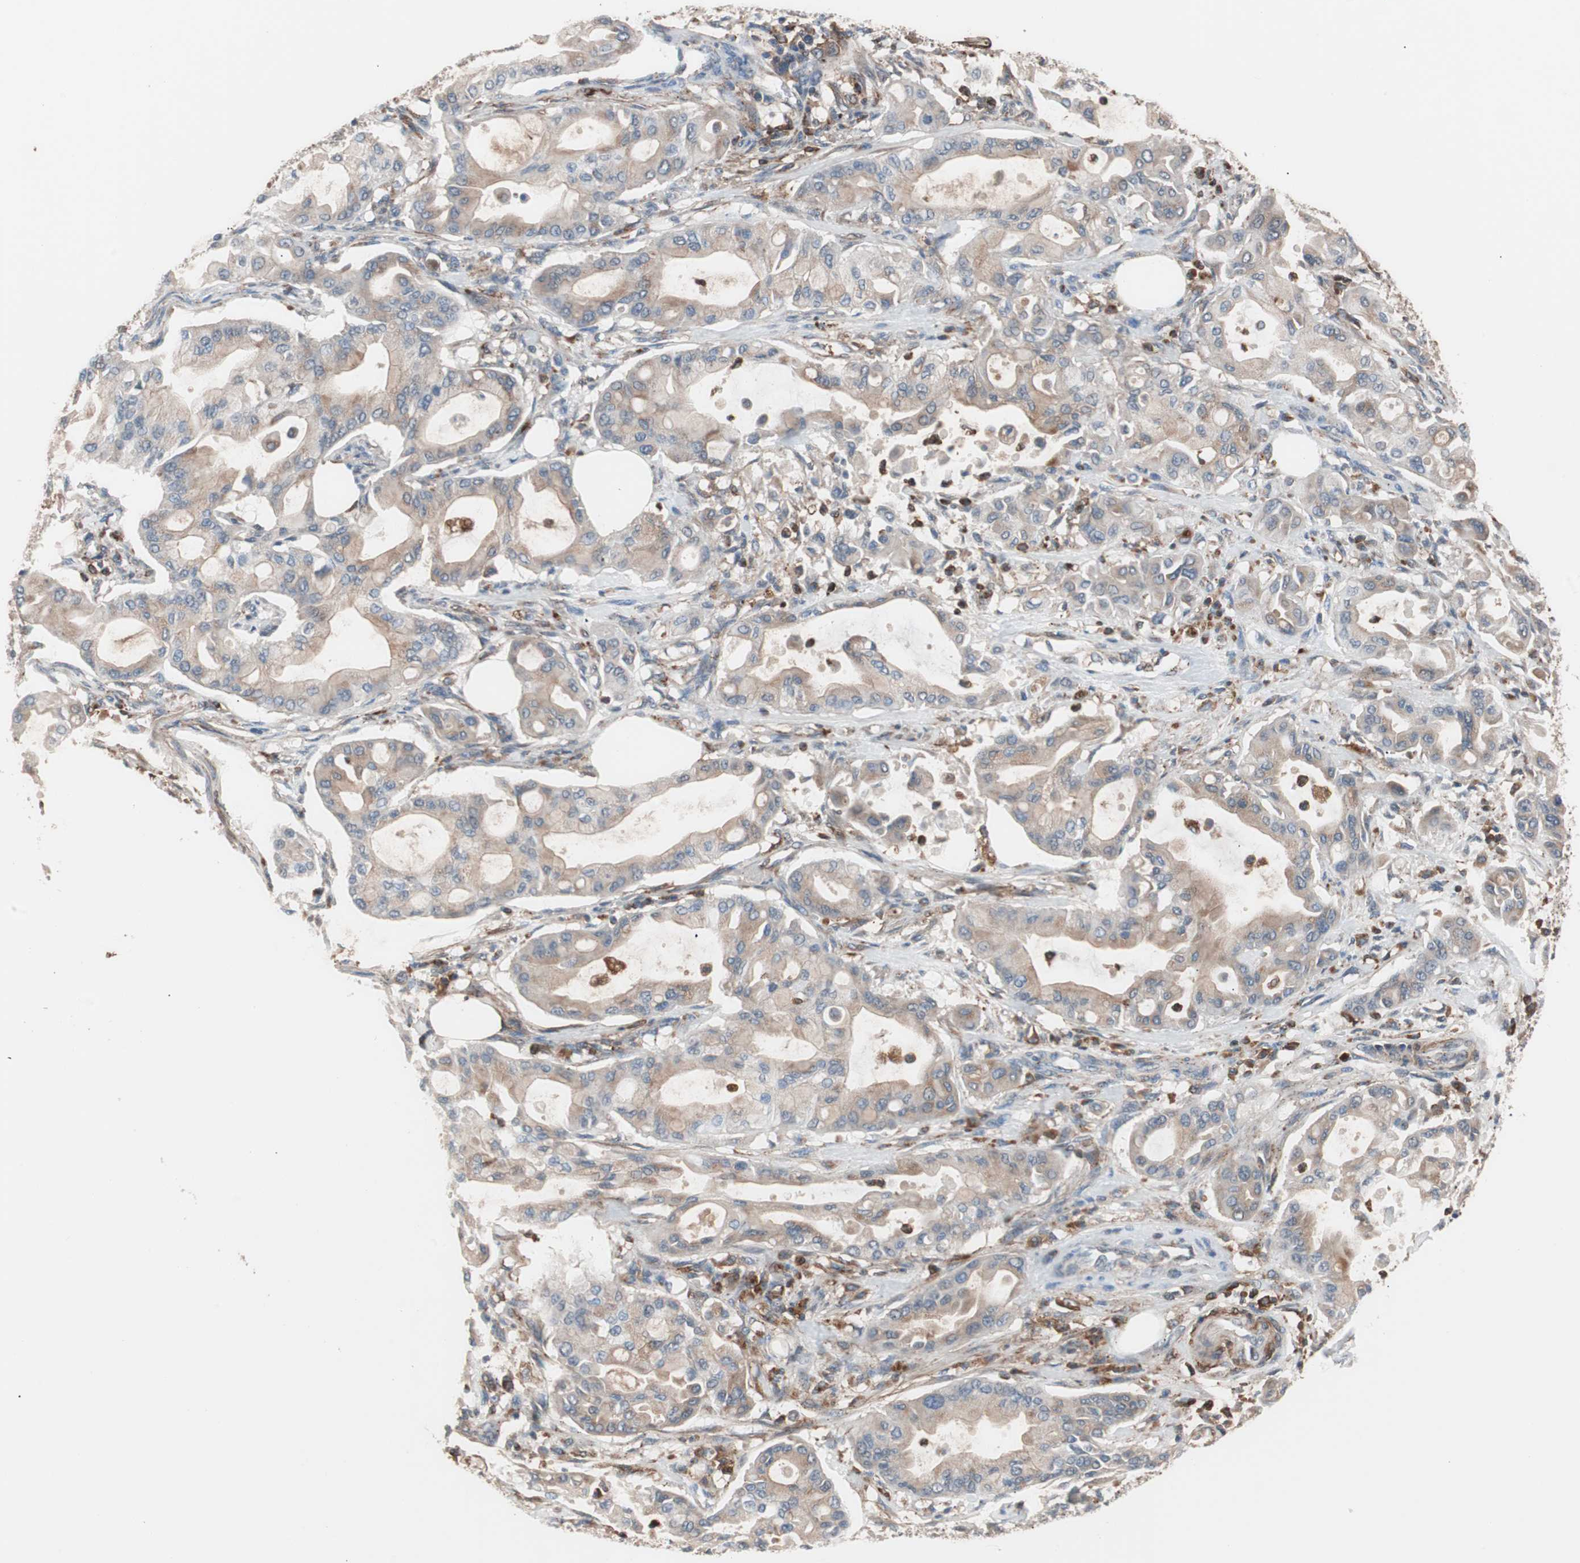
{"staining": {"intensity": "weak", "quantity": "25%-75%", "location": "cytoplasmic/membranous"}, "tissue": "pancreatic cancer", "cell_type": "Tumor cells", "image_type": "cancer", "snomed": [{"axis": "morphology", "description": "Adenocarcinoma, NOS"}, {"axis": "morphology", "description": "Adenocarcinoma, metastatic, NOS"}, {"axis": "topography", "description": "Lymph node"}, {"axis": "topography", "description": "Pancreas"}, {"axis": "topography", "description": "Duodenum"}], "caption": "IHC histopathology image of pancreatic cancer stained for a protein (brown), which displays low levels of weak cytoplasmic/membranous positivity in approximately 25%-75% of tumor cells.", "gene": "LITAF", "patient": {"sex": "female", "age": 64}}